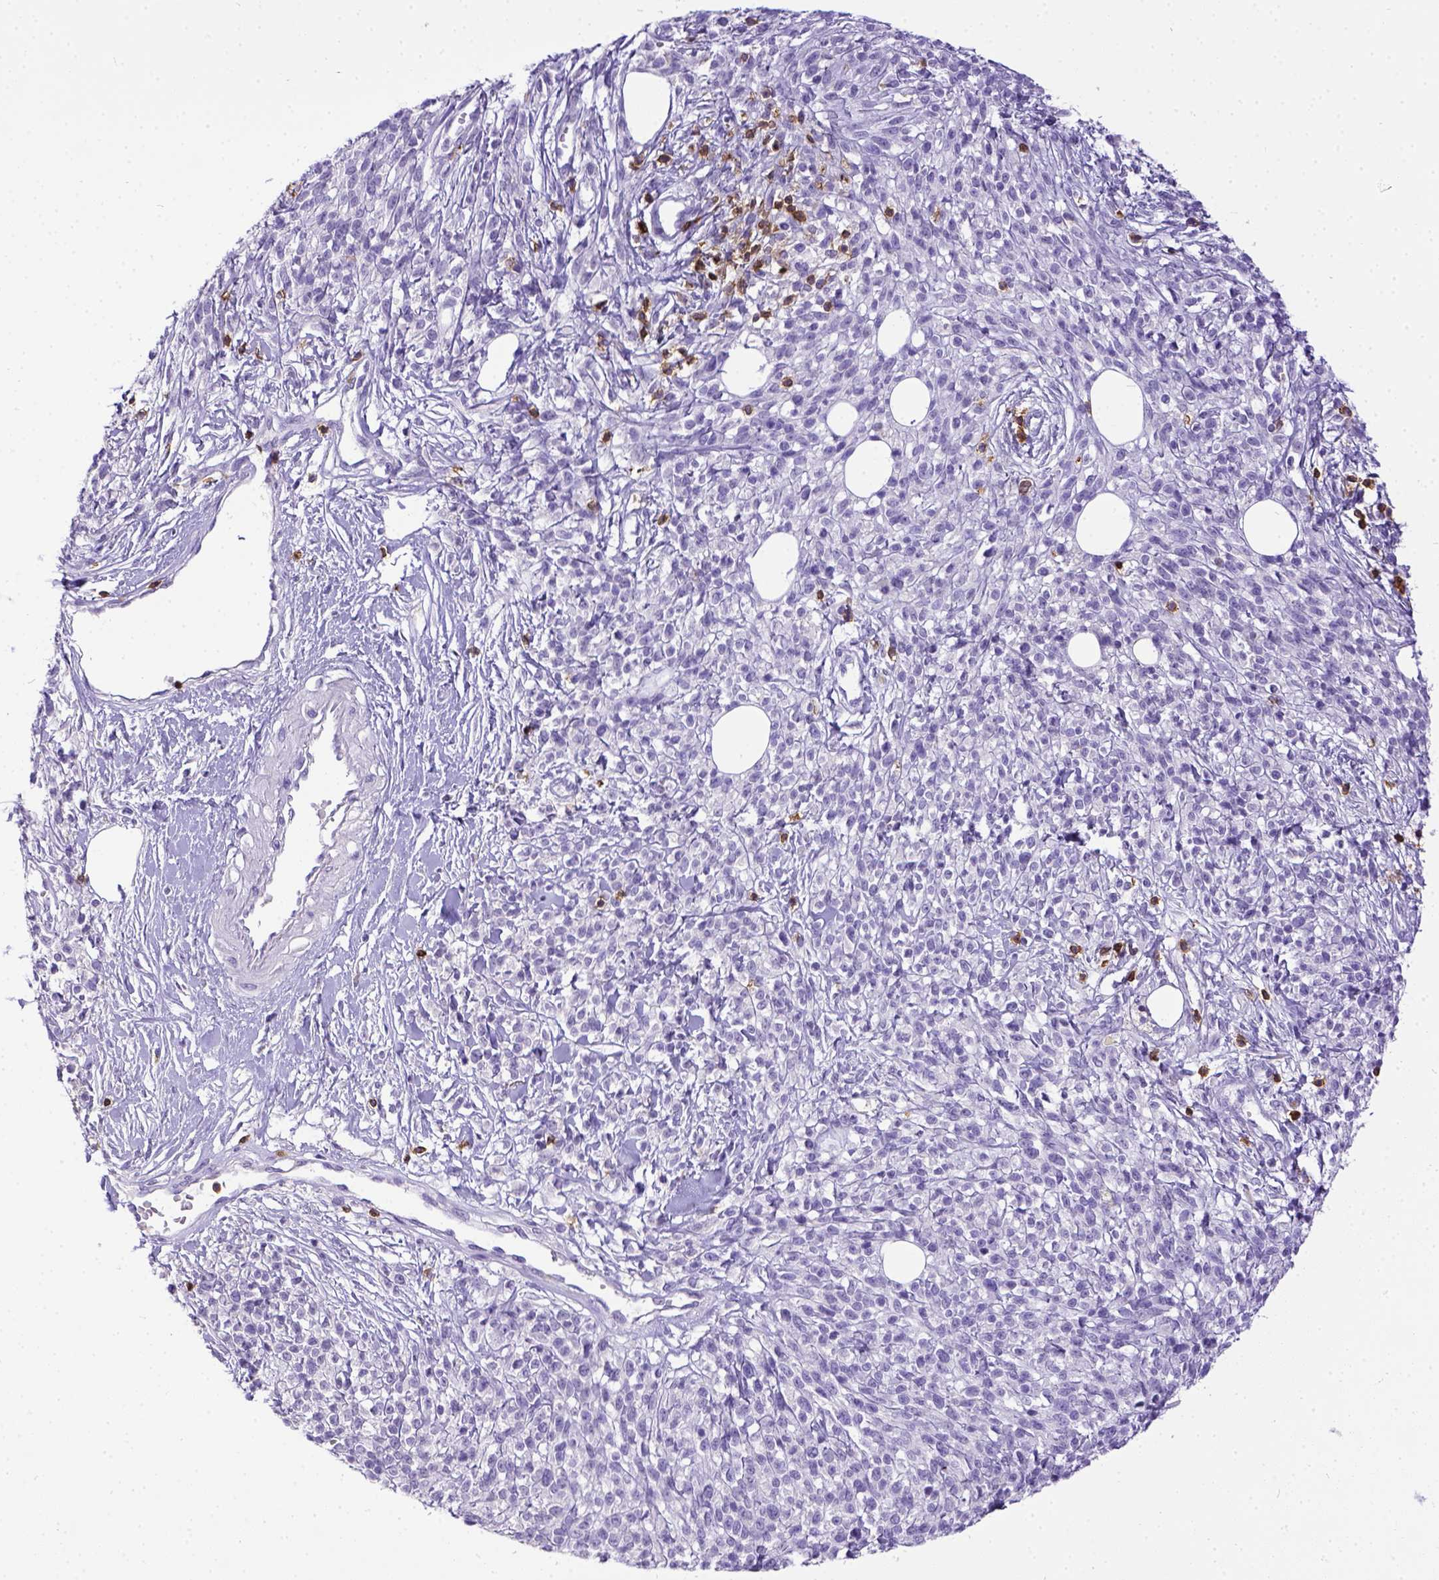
{"staining": {"intensity": "negative", "quantity": "none", "location": "none"}, "tissue": "melanoma", "cell_type": "Tumor cells", "image_type": "cancer", "snomed": [{"axis": "morphology", "description": "Malignant melanoma, NOS"}, {"axis": "topography", "description": "Skin"}, {"axis": "topography", "description": "Skin of trunk"}], "caption": "Malignant melanoma was stained to show a protein in brown. There is no significant positivity in tumor cells.", "gene": "CD3E", "patient": {"sex": "male", "age": 74}}